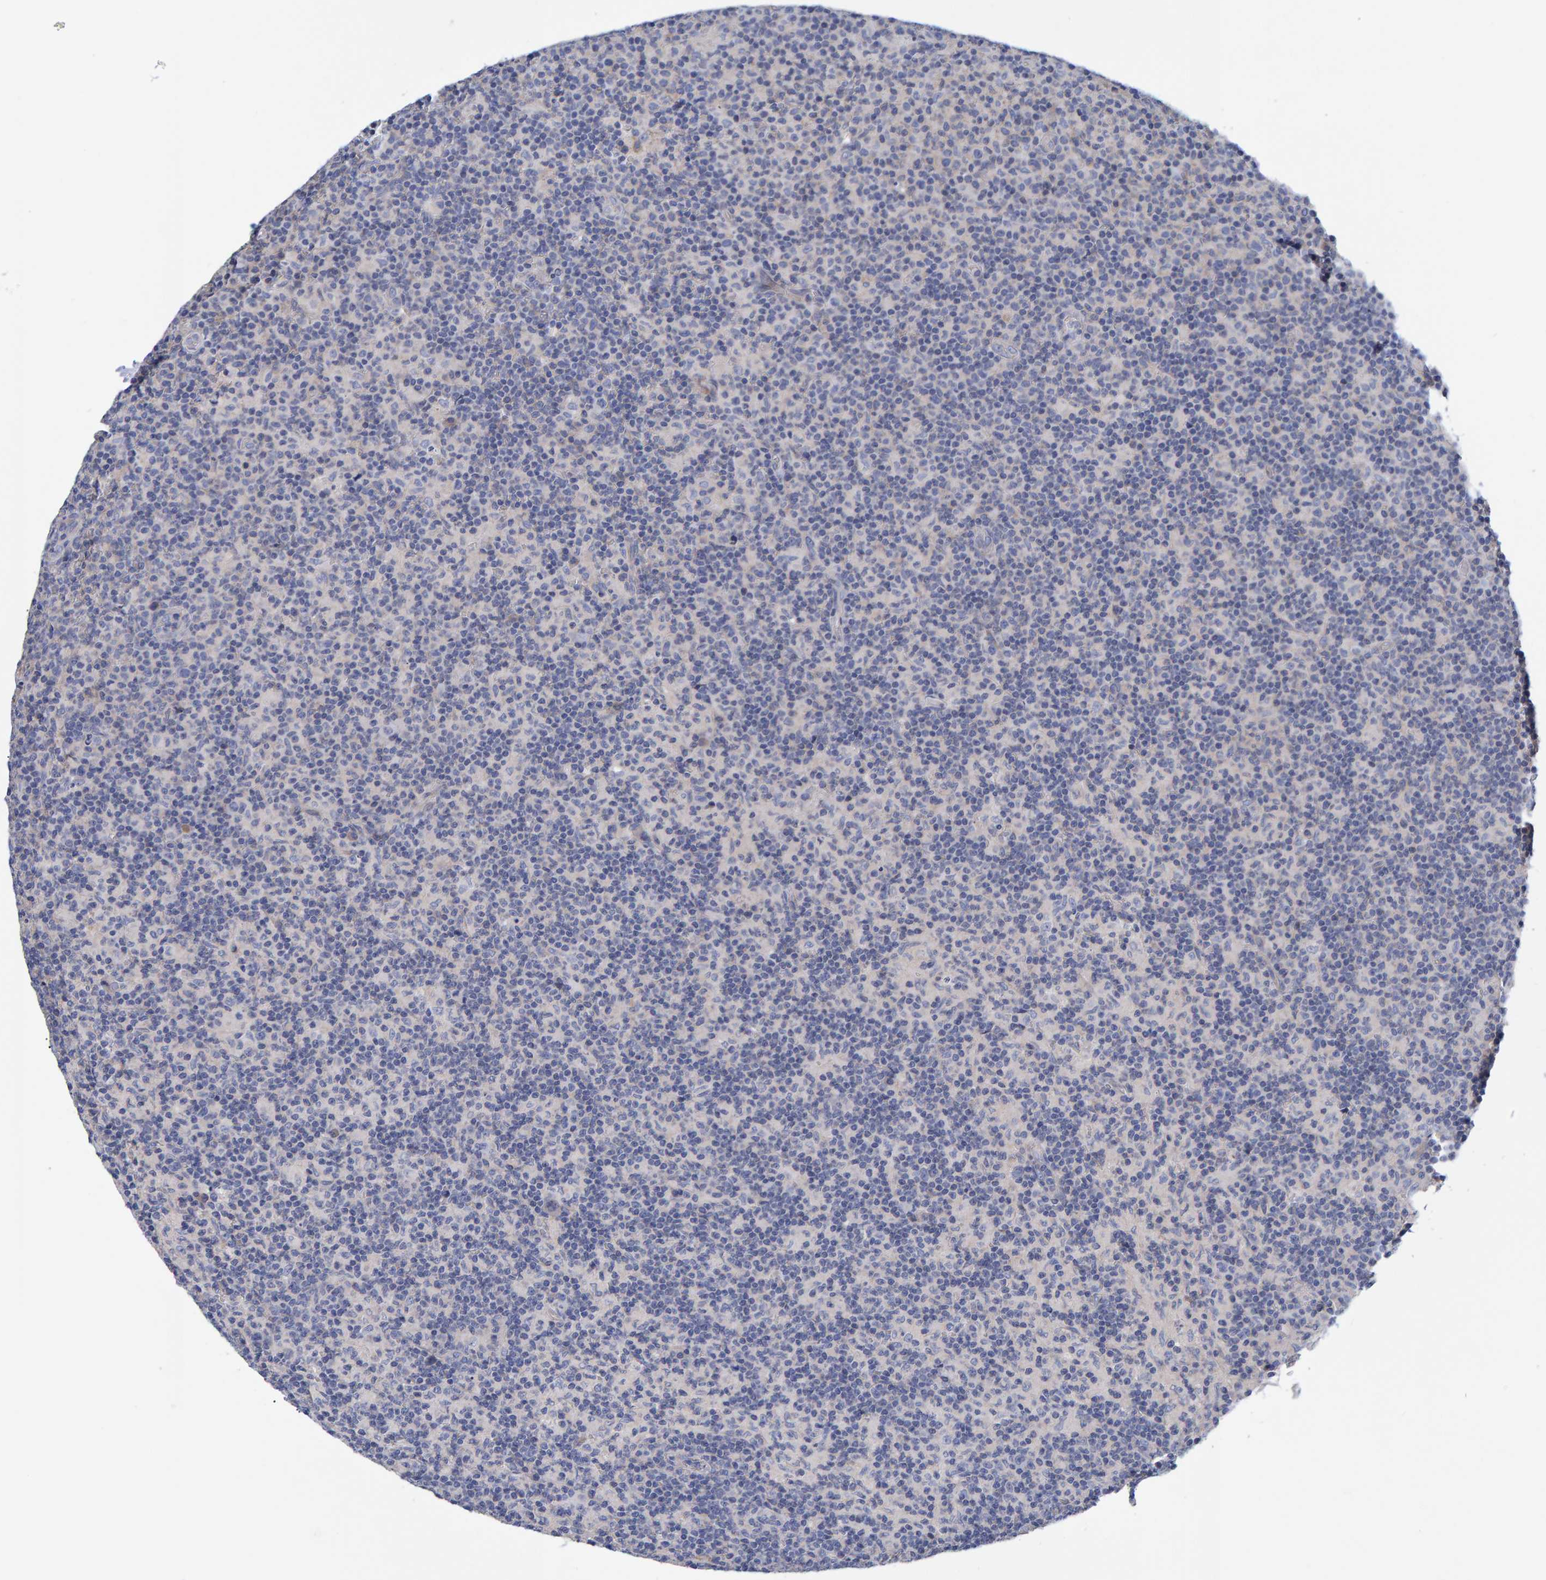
{"staining": {"intensity": "negative", "quantity": "none", "location": "none"}, "tissue": "lymph node", "cell_type": "Germinal center cells", "image_type": "normal", "snomed": [{"axis": "morphology", "description": "Normal tissue, NOS"}, {"axis": "morphology", "description": "Inflammation, NOS"}, {"axis": "topography", "description": "Lymph node"}], "caption": "This is an IHC histopathology image of benign human lymph node. There is no expression in germinal center cells.", "gene": "EFR3A", "patient": {"sex": "male", "age": 55}}